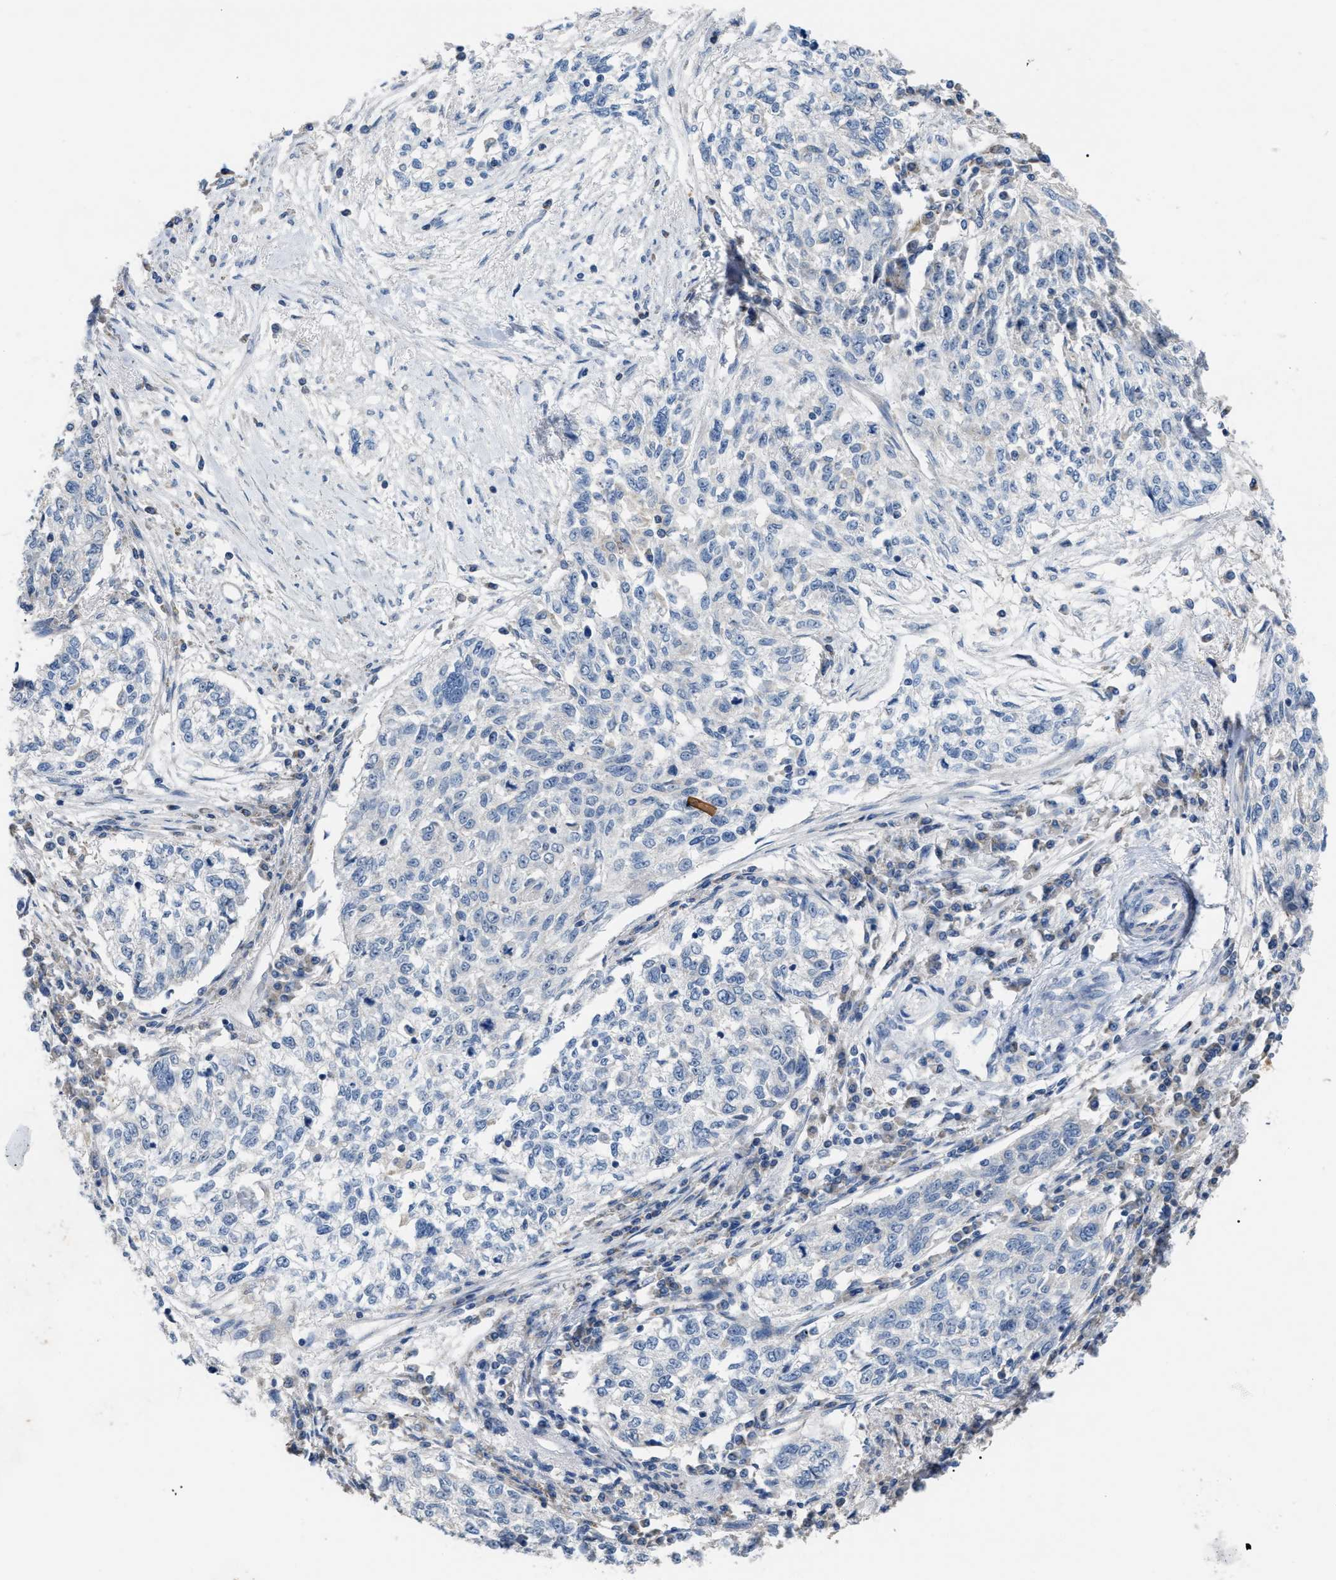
{"staining": {"intensity": "negative", "quantity": "none", "location": "none"}, "tissue": "cervical cancer", "cell_type": "Tumor cells", "image_type": "cancer", "snomed": [{"axis": "morphology", "description": "Squamous cell carcinoma, NOS"}, {"axis": "topography", "description": "Cervix"}], "caption": "Squamous cell carcinoma (cervical) was stained to show a protein in brown. There is no significant staining in tumor cells.", "gene": "DHX58", "patient": {"sex": "female", "age": 57}}